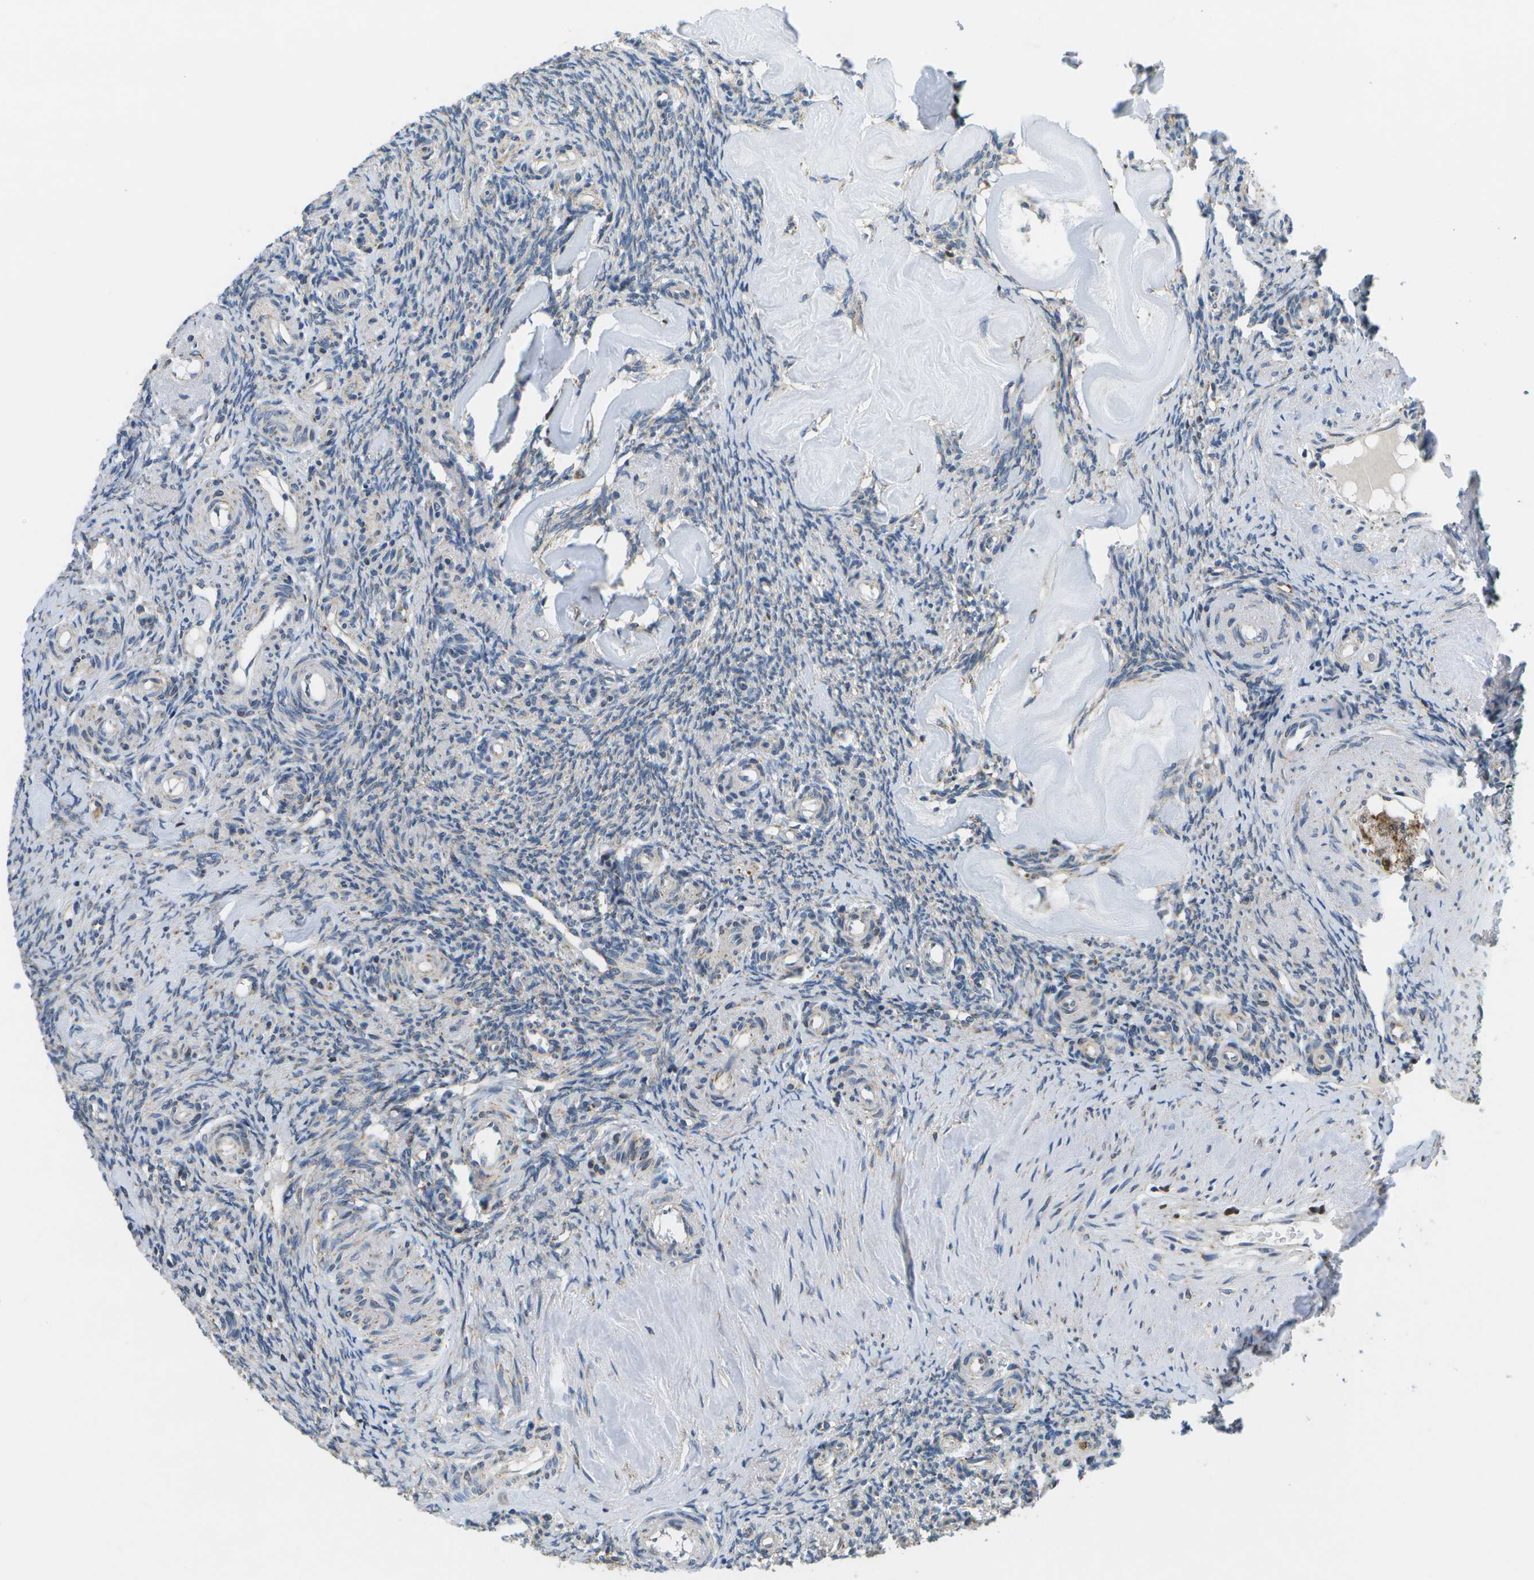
{"staining": {"intensity": "negative", "quantity": "none", "location": "none"}, "tissue": "ovary", "cell_type": "Ovarian stroma cells", "image_type": "normal", "snomed": [{"axis": "morphology", "description": "Normal tissue, NOS"}, {"axis": "topography", "description": "Ovary"}], "caption": "The photomicrograph displays no staining of ovarian stroma cells in benign ovary. The staining was performed using DAB to visualize the protein expression in brown, while the nuclei were stained in blue with hematoxylin (Magnification: 20x).", "gene": "GALNT15", "patient": {"sex": "female", "age": 41}}